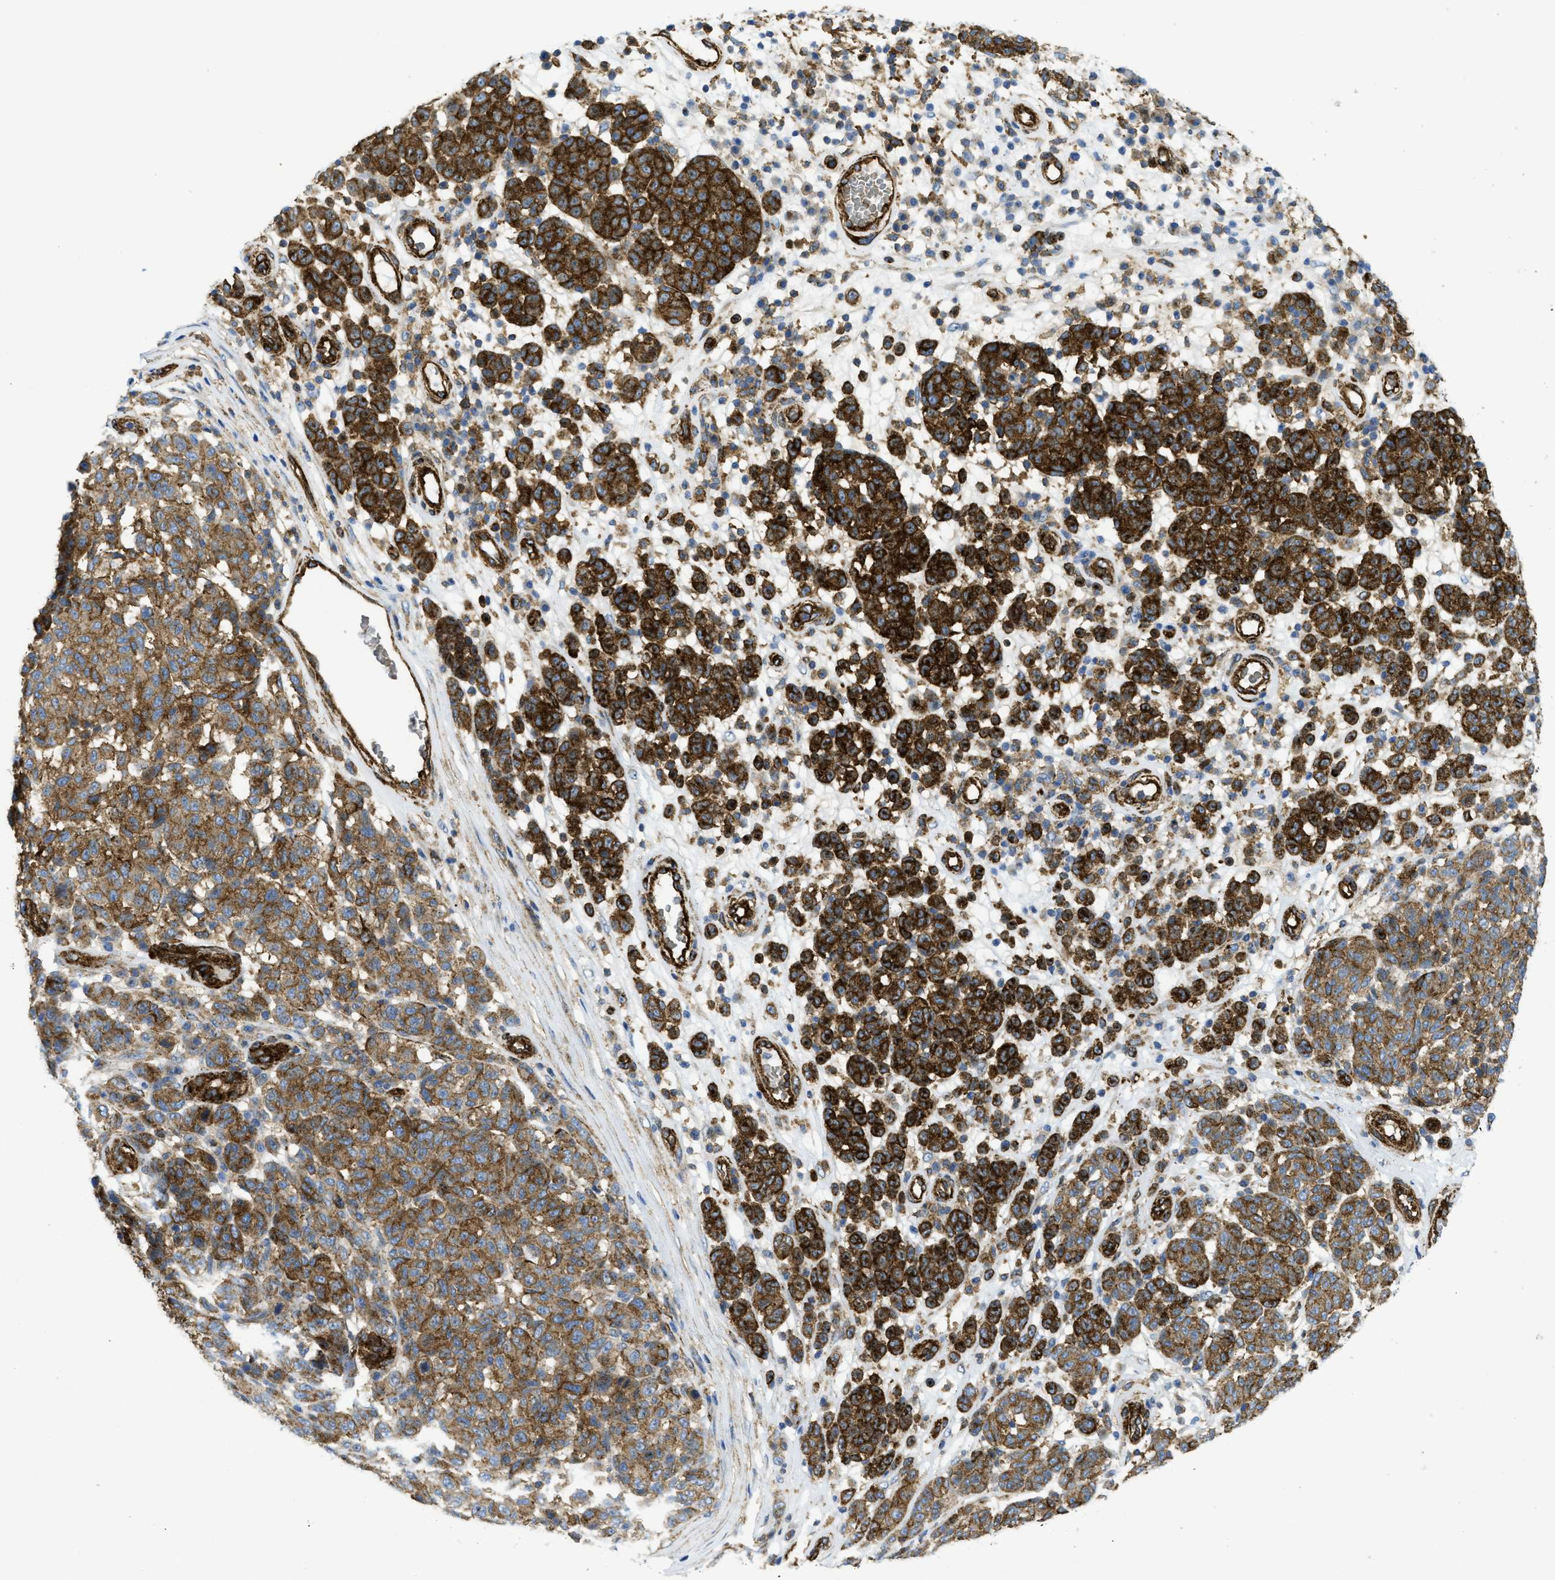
{"staining": {"intensity": "strong", "quantity": ">75%", "location": "cytoplasmic/membranous"}, "tissue": "melanoma", "cell_type": "Tumor cells", "image_type": "cancer", "snomed": [{"axis": "morphology", "description": "Malignant melanoma, NOS"}, {"axis": "topography", "description": "Skin"}], "caption": "High-magnification brightfield microscopy of melanoma stained with DAB (3,3'-diaminobenzidine) (brown) and counterstained with hematoxylin (blue). tumor cells exhibit strong cytoplasmic/membranous expression is present in about>75% of cells.", "gene": "HIP1", "patient": {"sex": "male", "age": 59}}